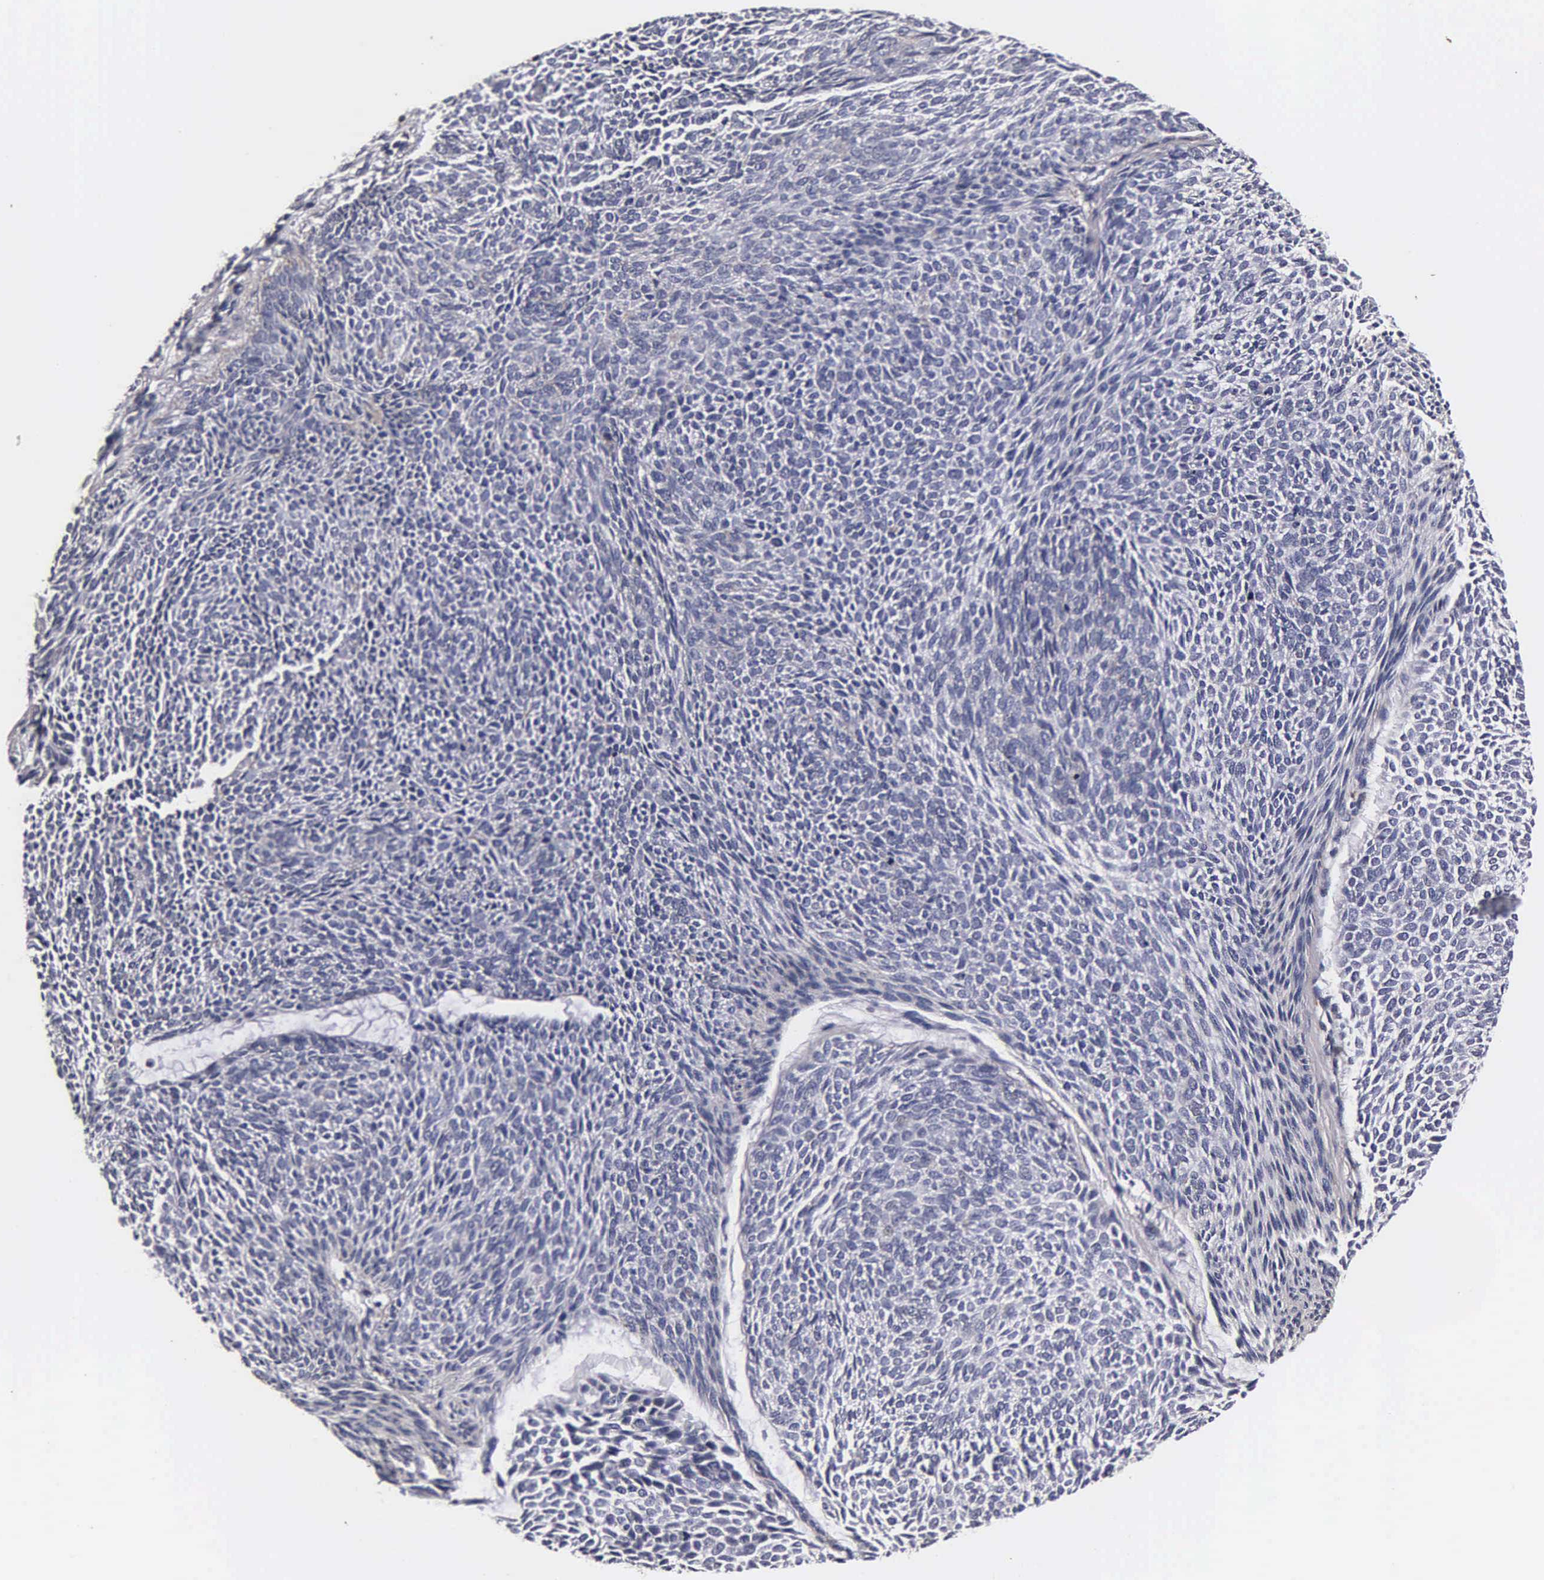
{"staining": {"intensity": "negative", "quantity": "none", "location": "none"}, "tissue": "skin cancer", "cell_type": "Tumor cells", "image_type": "cancer", "snomed": [{"axis": "morphology", "description": "Basal cell carcinoma"}, {"axis": "topography", "description": "Skin"}], "caption": "Immunohistochemistry histopathology image of neoplastic tissue: human skin cancer stained with DAB (3,3'-diaminobenzidine) shows no significant protein positivity in tumor cells.", "gene": "CST3", "patient": {"sex": "male", "age": 84}}